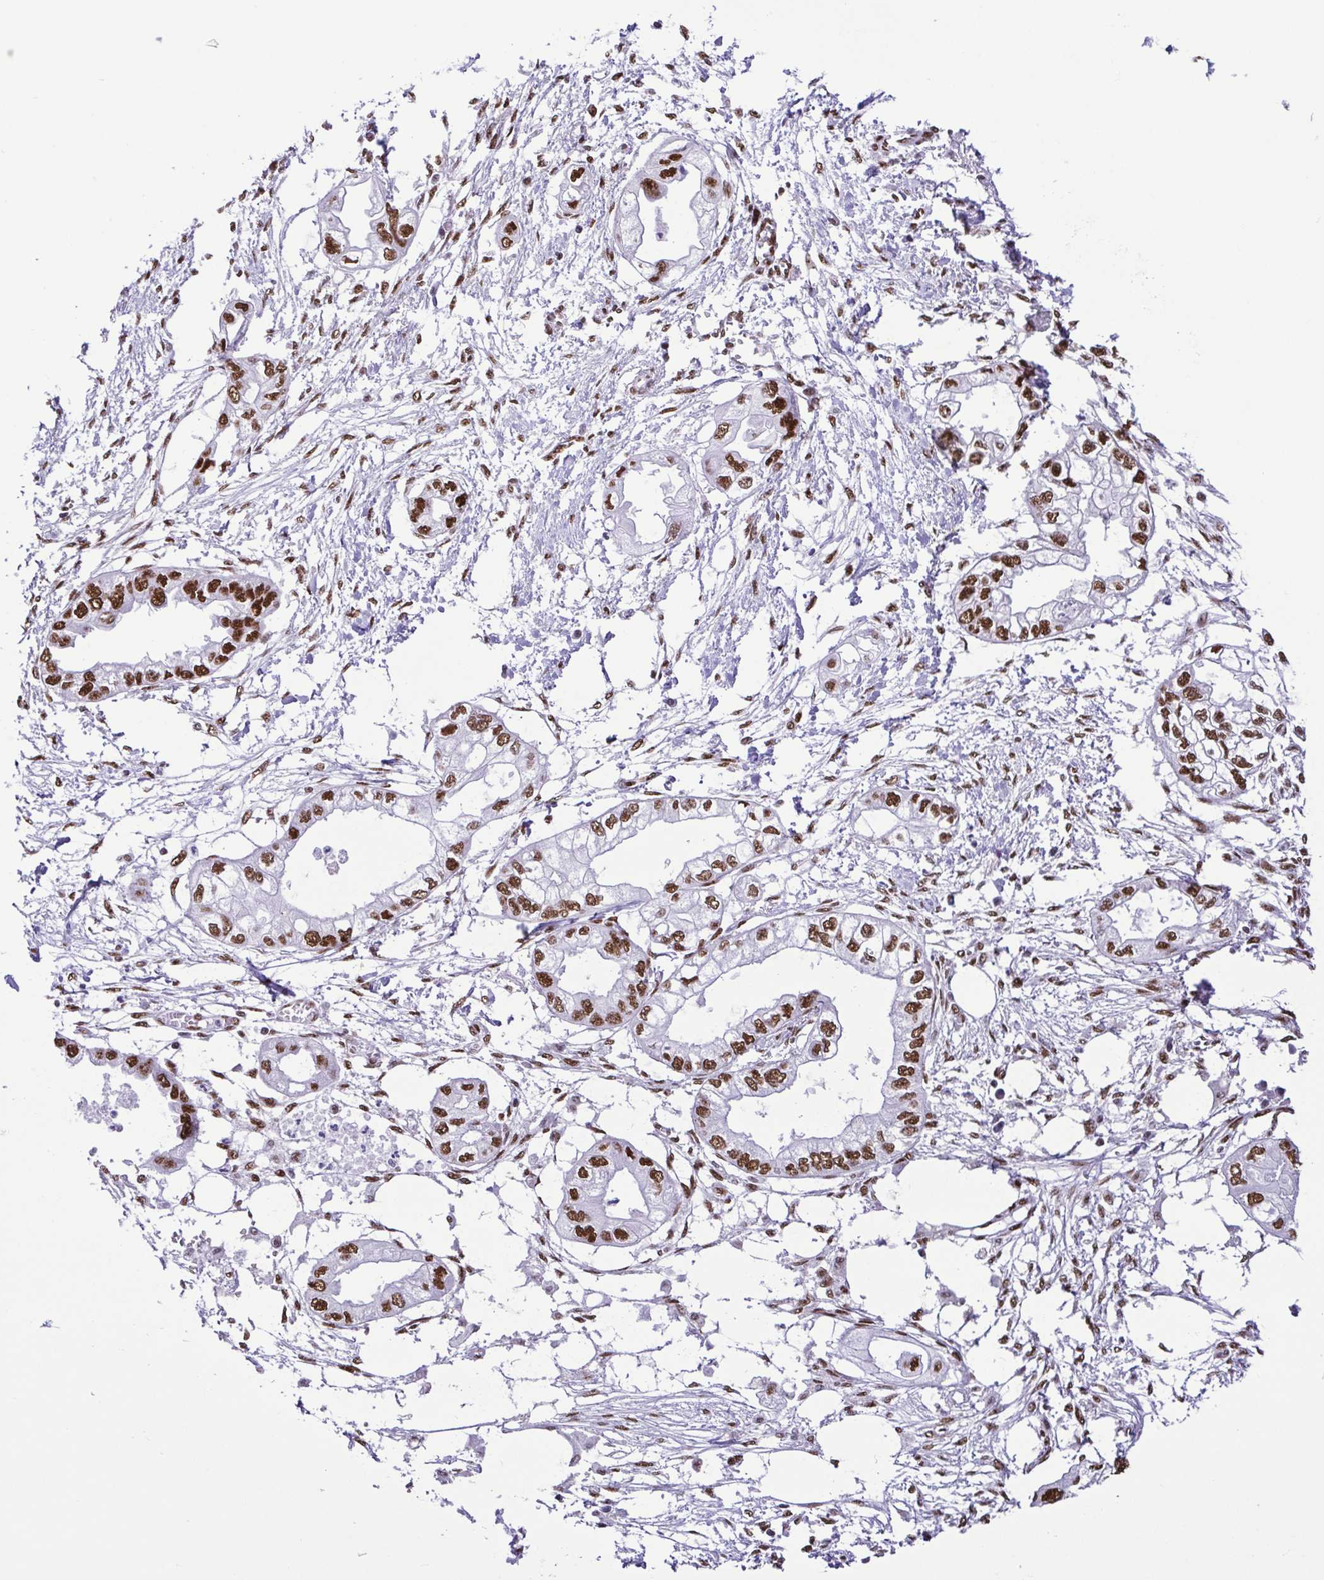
{"staining": {"intensity": "strong", "quantity": ">75%", "location": "nuclear"}, "tissue": "endometrial cancer", "cell_type": "Tumor cells", "image_type": "cancer", "snomed": [{"axis": "morphology", "description": "Adenocarcinoma, NOS"}, {"axis": "morphology", "description": "Adenocarcinoma, metastatic, NOS"}, {"axis": "topography", "description": "Adipose tissue"}, {"axis": "topography", "description": "Endometrium"}], "caption": "Tumor cells exhibit high levels of strong nuclear expression in about >75% of cells in human endometrial metastatic adenocarcinoma.", "gene": "TRIM28", "patient": {"sex": "female", "age": 67}}